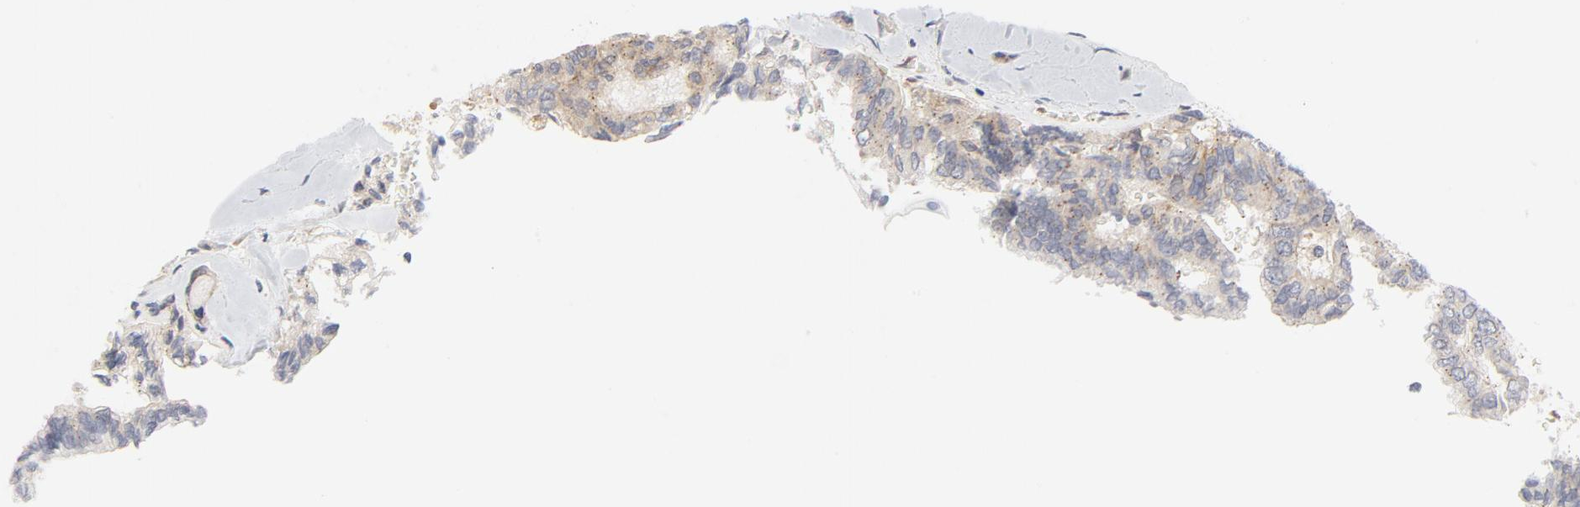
{"staining": {"intensity": "weak", "quantity": ">75%", "location": "cytoplasmic/membranous"}, "tissue": "thyroid cancer", "cell_type": "Tumor cells", "image_type": "cancer", "snomed": [{"axis": "morphology", "description": "Papillary adenocarcinoma, NOS"}, {"axis": "topography", "description": "Thyroid gland"}], "caption": "A micrograph of human papillary adenocarcinoma (thyroid) stained for a protein demonstrates weak cytoplasmic/membranous brown staining in tumor cells.", "gene": "LRP6", "patient": {"sex": "female", "age": 35}}